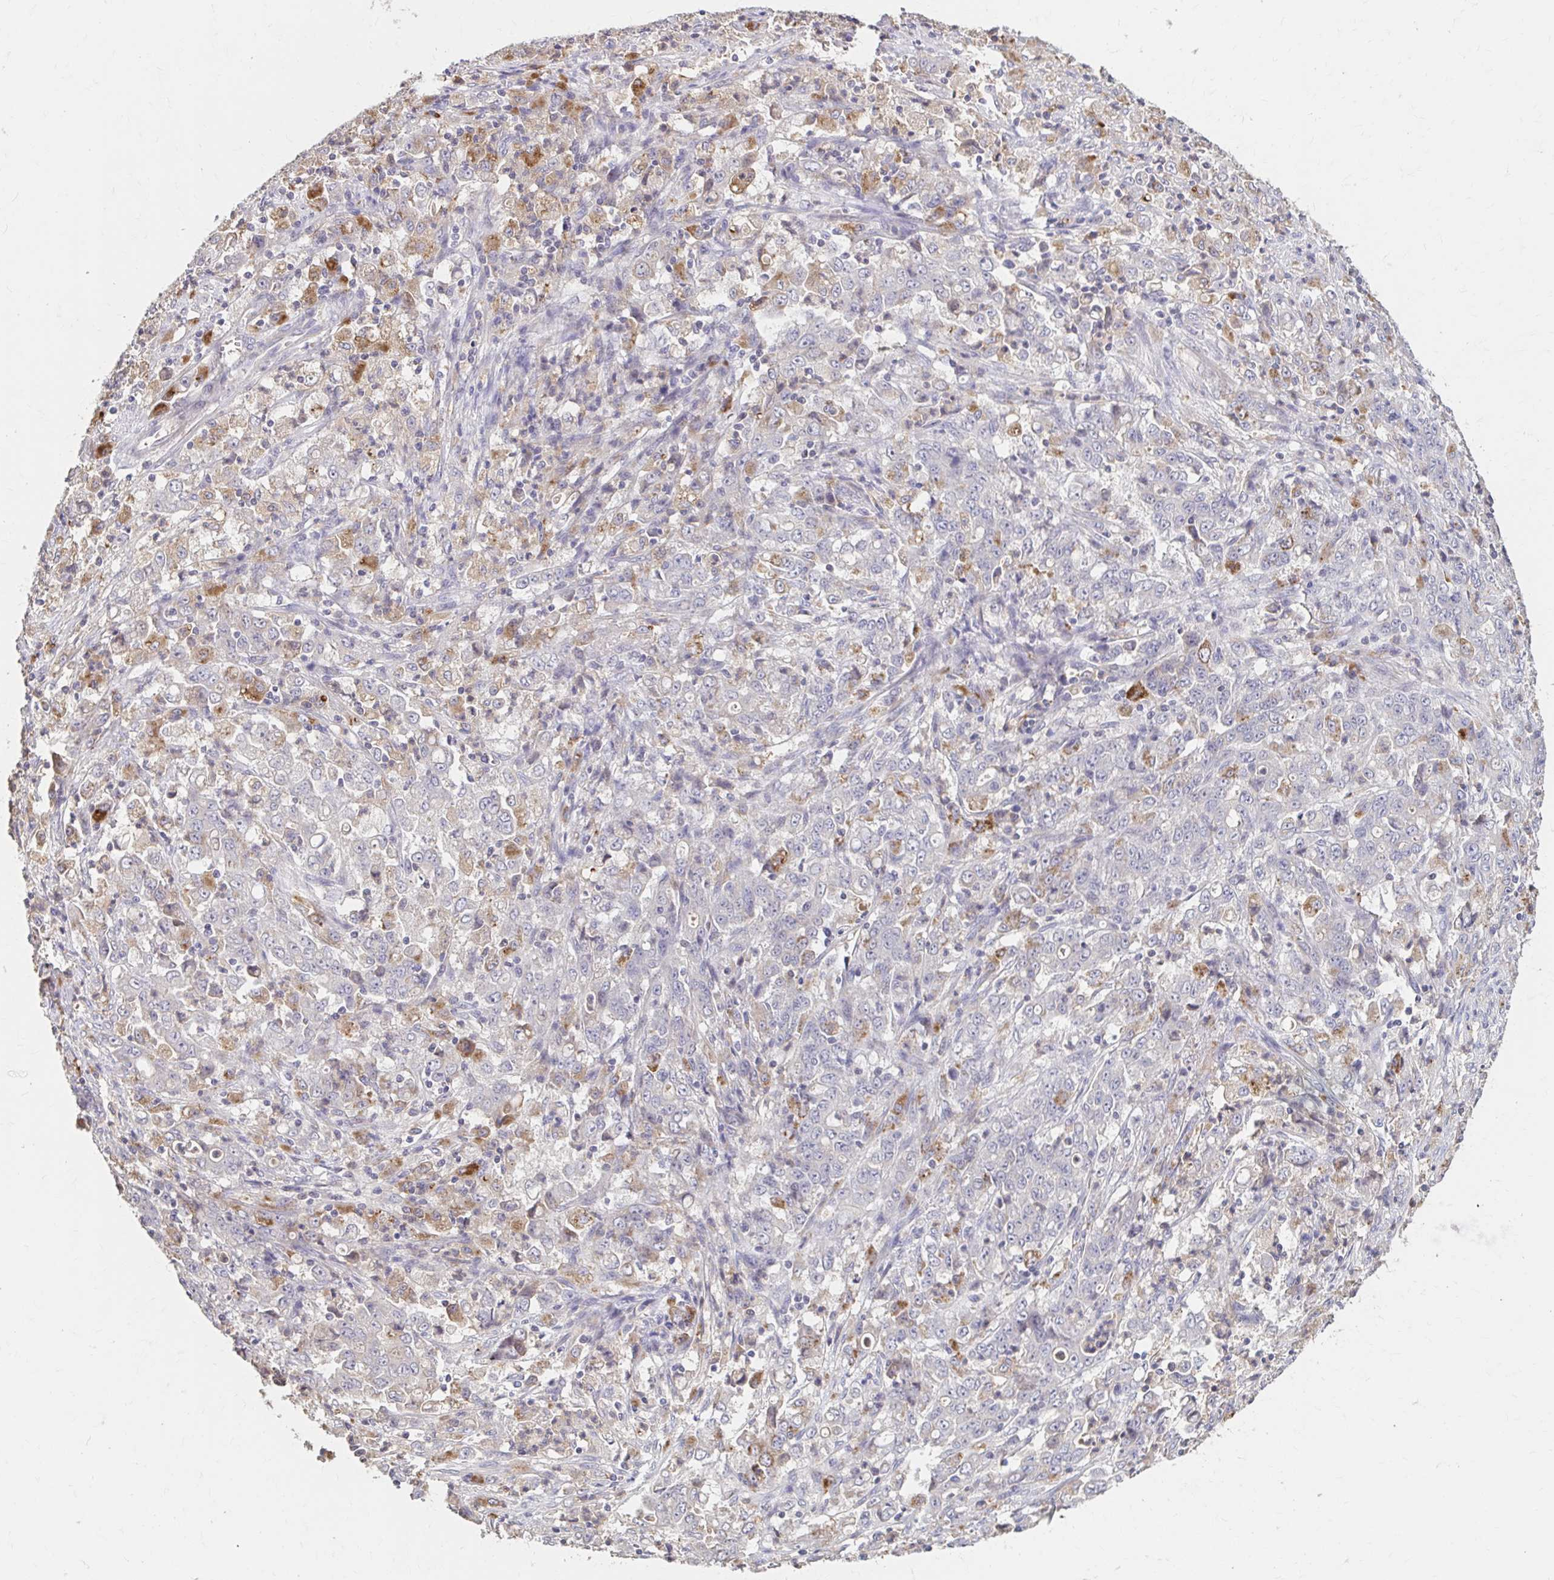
{"staining": {"intensity": "negative", "quantity": "none", "location": "none"}, "tissue": "stomach cancer", "cell_type": "Tumor cells", "image_type": "cancer", "snomed": [{"axis": "morphology", "description": "Adenocarcinoma, NOS"}, {"axis": "topography", "description": "Stomach, lower"}], "caption": "IHC of stomach adenocarcinoma displays no positivity in tumor cells.", "gene": "HMGCS2", "patient": {"sex": "female", "age": 71}}